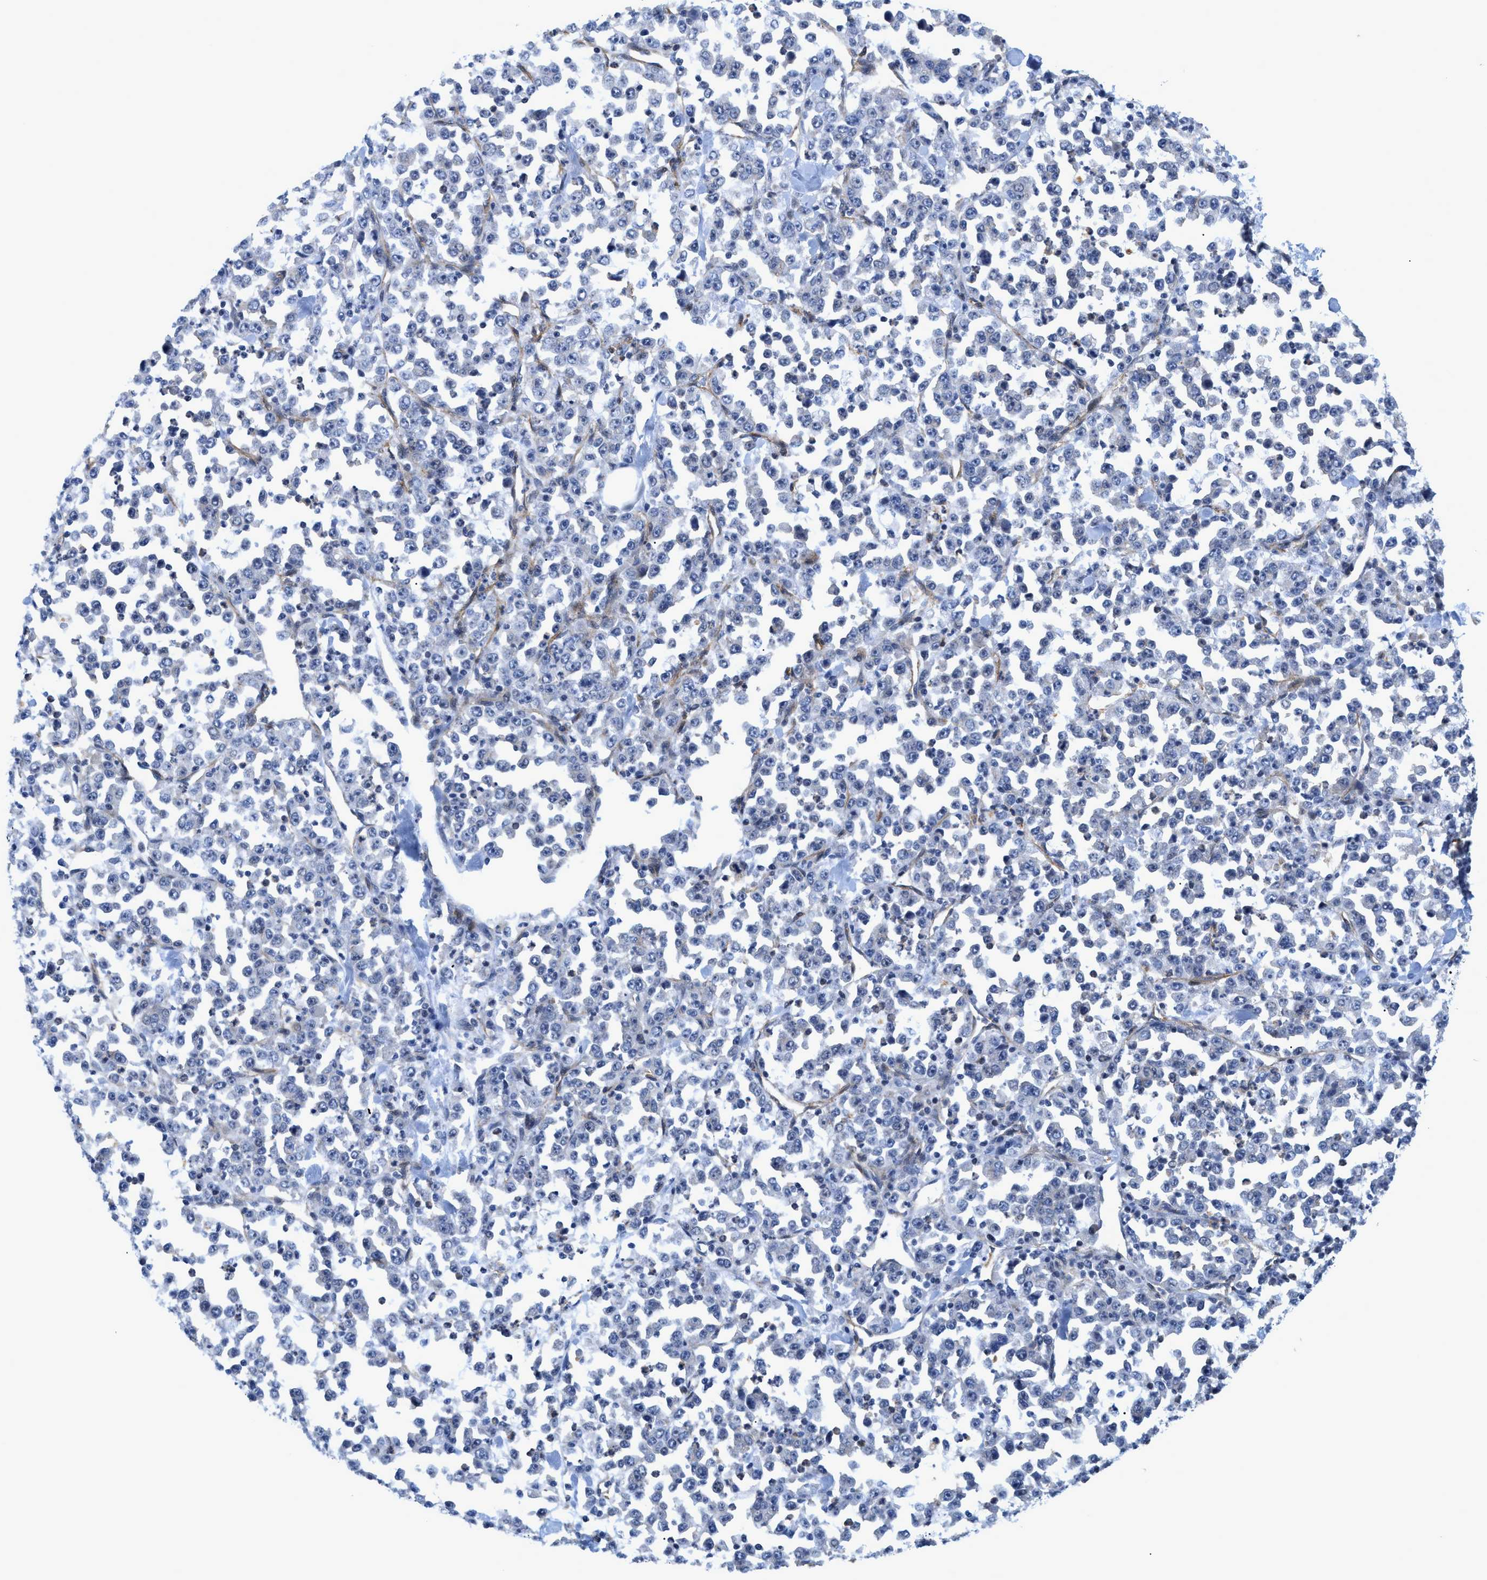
{"staining": {"intensity": "negative", "quantity": "none", "location": "none"}, "tissue": "stomach cancer", "cell_type": "Tumor cells", "image_type": "cancer", "snomed": [{"axis": "morphology", "description": "Normal tissue, NOS"}, {"axis": "morphology", "description": "Adenocarcinoma, NOS"}, {"axis": "topography", "description": "Stomach, upper"}, {"axis": "topography", "description": "Stomach"}], "caption": "This is an IHC photomicrograph of stomach cancer (adenocarcinoma). There is no positivity in tumor cells.", "gene": "GPRASP2", "patient": {"sex": "male", "age": 59}}